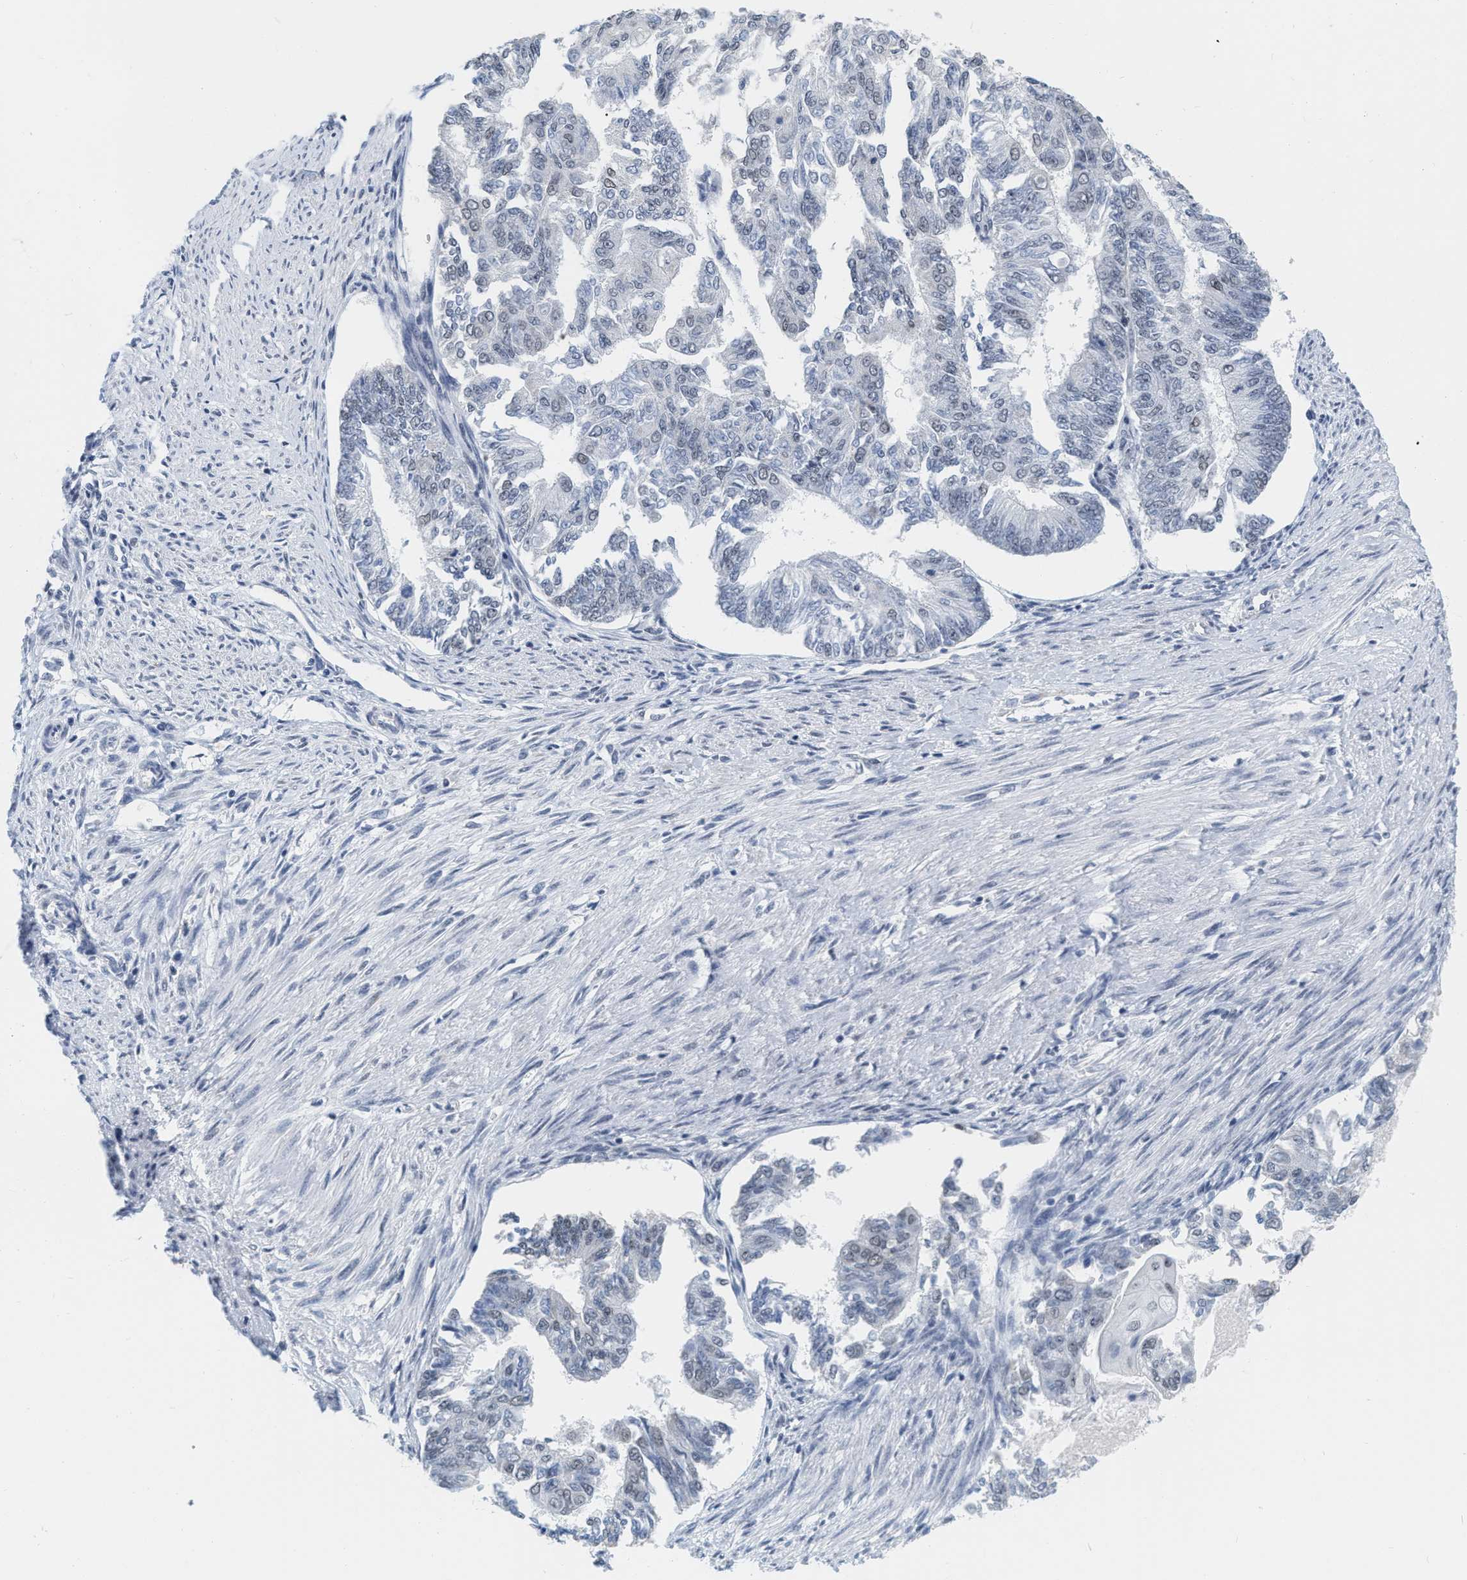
{"staining": {"intensity": "negative", "quantity": "none", "location": "none"}, "tissue": "endometrial cancer", "cell_type": "Tumor cells", "image_type": "cancer", "snomed": [{"axis": "morphology", "description": "Adenocarcinoma, NOS"}, {"axis": "topography", "description": "Endometrium"}], "caption": "A photomicrograph of adenocarcinoma (endometrial) stained for a protein exhibits no brown staining in tumor cells. (Brightfield microscopy of DAB (3,3'-diaminobenzidine) immunohistochemistry (IHC) at high magnification).", "gene": "XIRP1", "patient": {"sex": "female", "age": 32}}